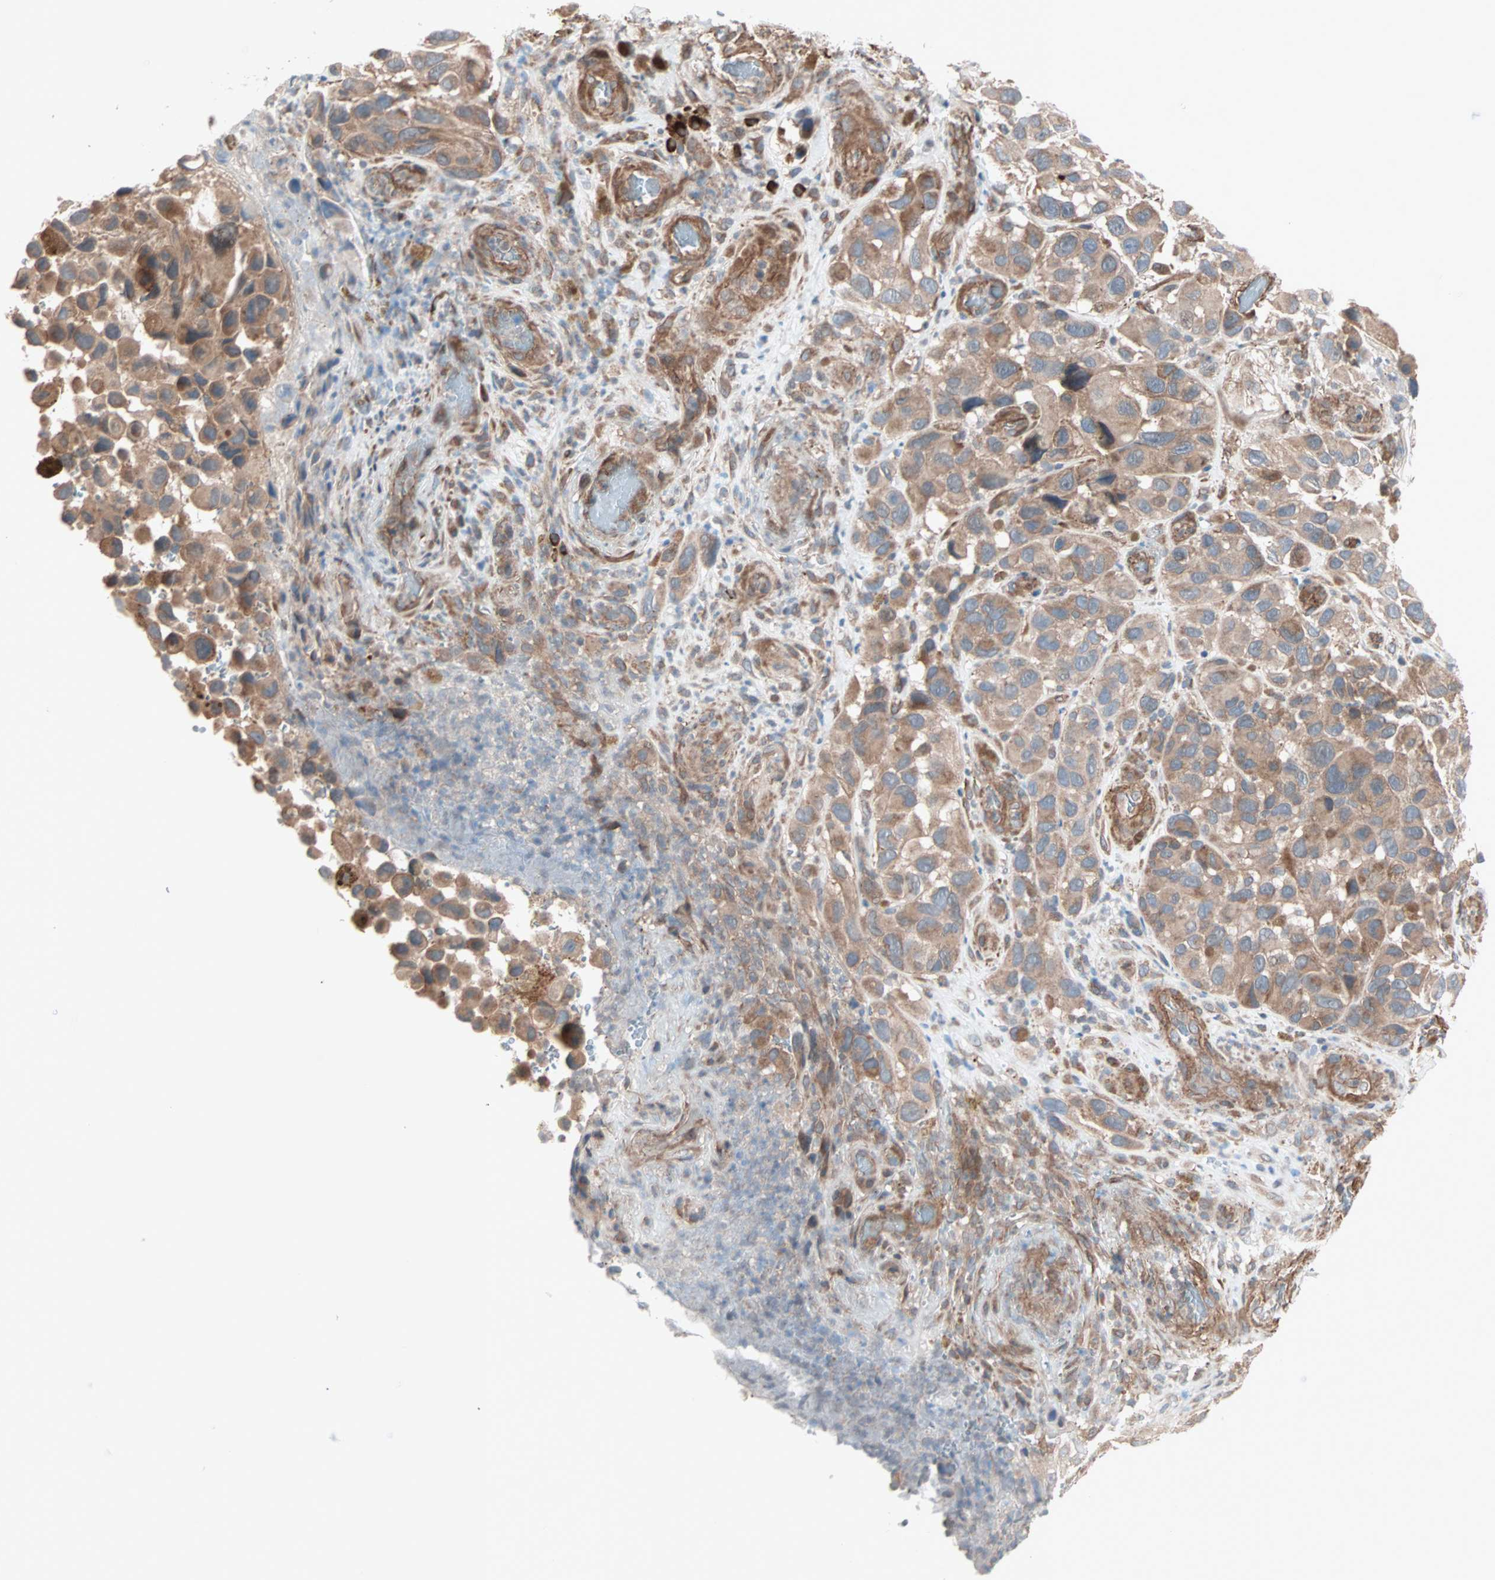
{"staining": {"intensity": "moderate", "quantity": ">75%", "location": "cytoplasmic/membranous"}, "tissue": "melanoma", "cell_type": "Tumor cells", "image_type": "cancer", "snomed": [{"axis": "morphology", "description": "Malignant melanoma, NOS"}, {"axis": "topography", "description": "Skin"}], "caption": "The image reveals staining of malignant melanoma, revealing moderate cytoplasmic/membranous protein staining (brown color) within tumor cells.", "gene": "ALG5", "patient": {"sex": "female", "age": 73}}